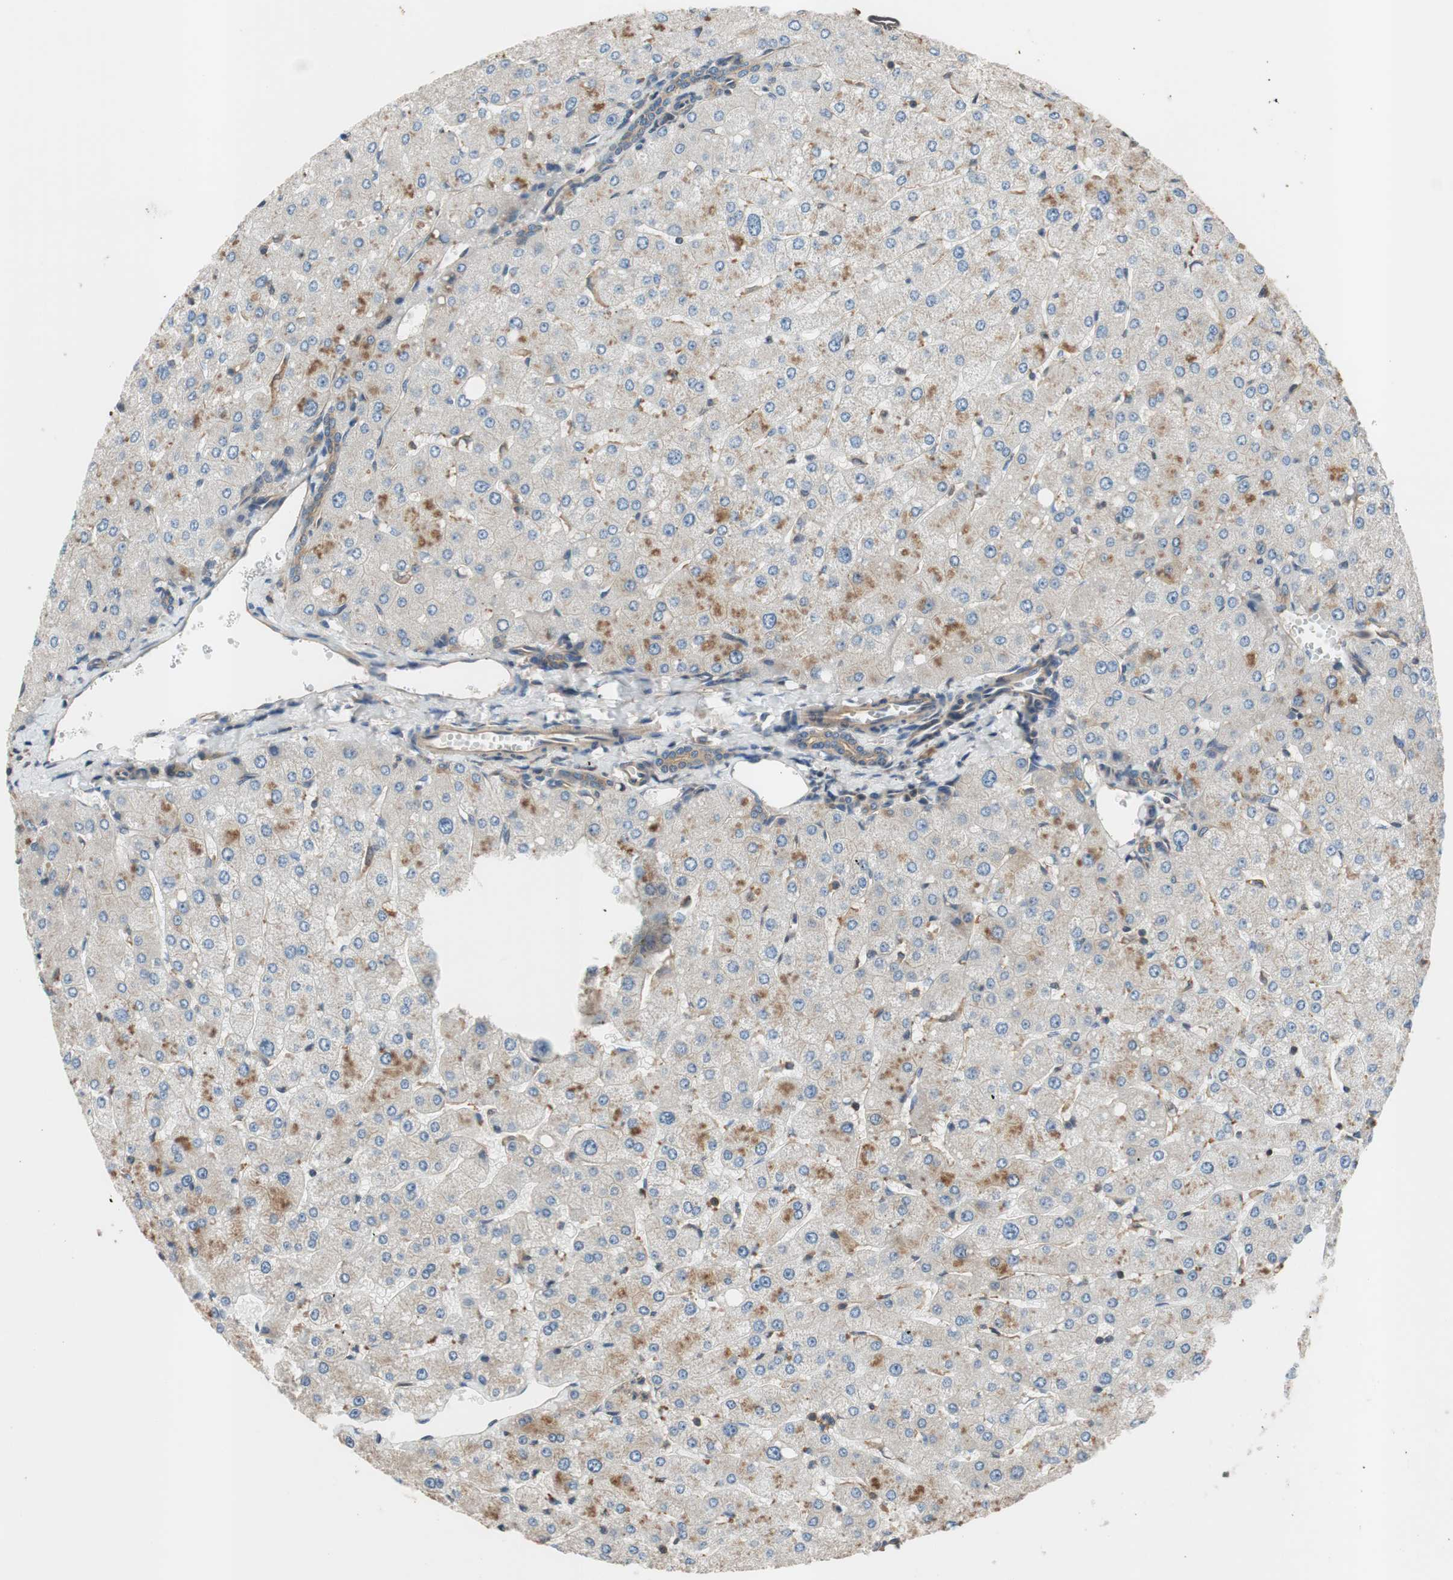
{"staining": {"intensity": "moderate", "quantity": ">75%", "location": "cytoplasmic/membranous"}, "tissue": "liver", "cell_type": "Cholangiocytes", "image_type": "normal", "snomed": [{"axis": "morphology", "description": "Normal tissue, NOS"}, {"axis": "topography", "description": "Liver"}], "caption": "High-power microscopy captured an immunohistochemistry histopathology image of benign liver, revealing moderate cytoplasmic/membranous expression in approximately >75% of cholangiocytes.", "gene": "CALML3", "patient": {"sex": "male", "age": 55}}